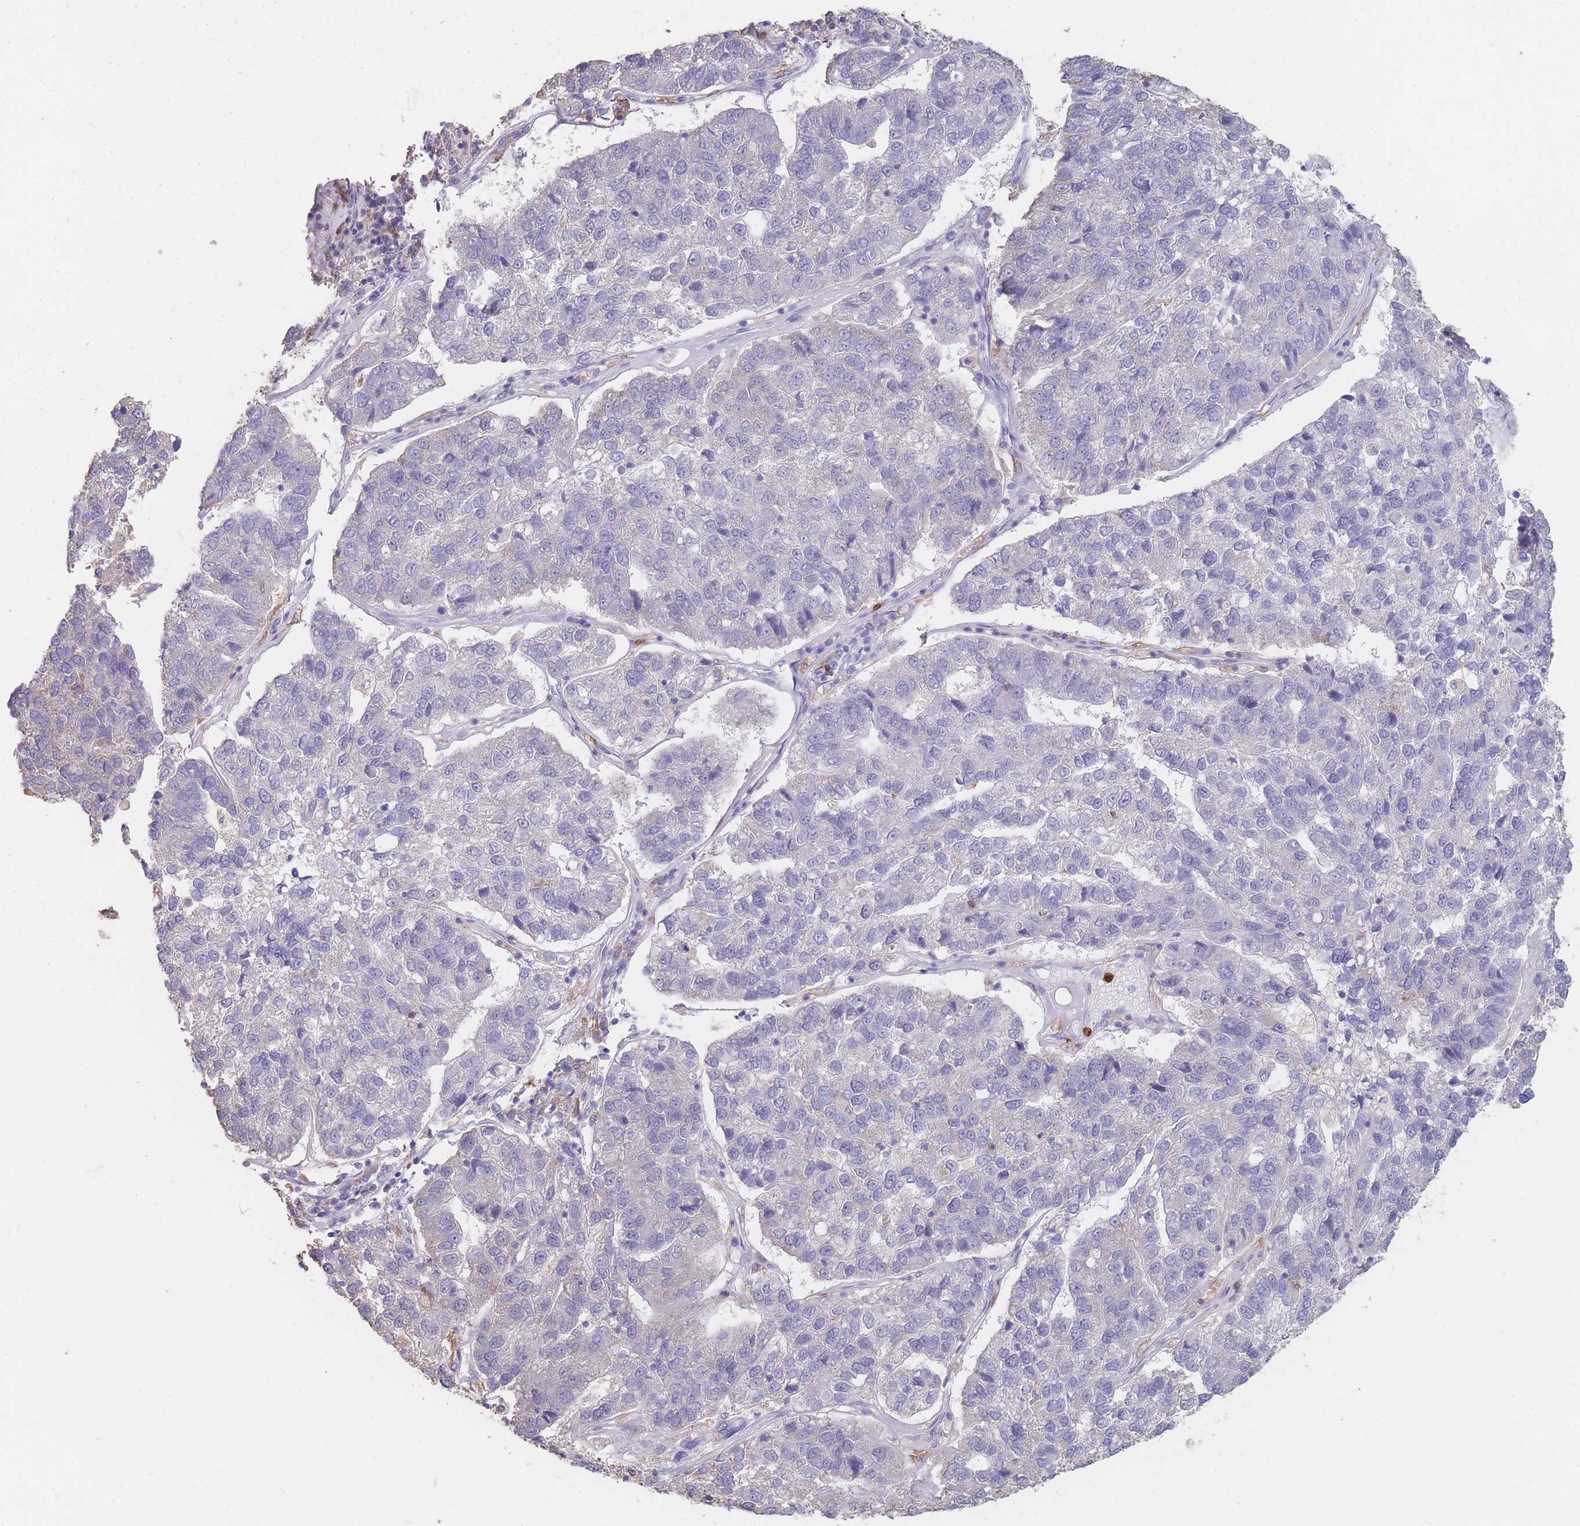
{"staining": {"intensity": "negative", "quantity": "none", "location": "none"}, "tissue": "pancreatic cancer", "cell_type": "Tumor cells", "image_type": "cancer", "snomed": [{"axis": "morphology", "description": "Adenocarcinoma, NOS"}, {"axis": "topography", "description": "Pancreas"}], "caption": "Micrograph shows no protein positivity in tumor cells of pancreatic cancer tissue.", "gene": "CLEC12A", "patient": {"sex": "female", "age": 61}}